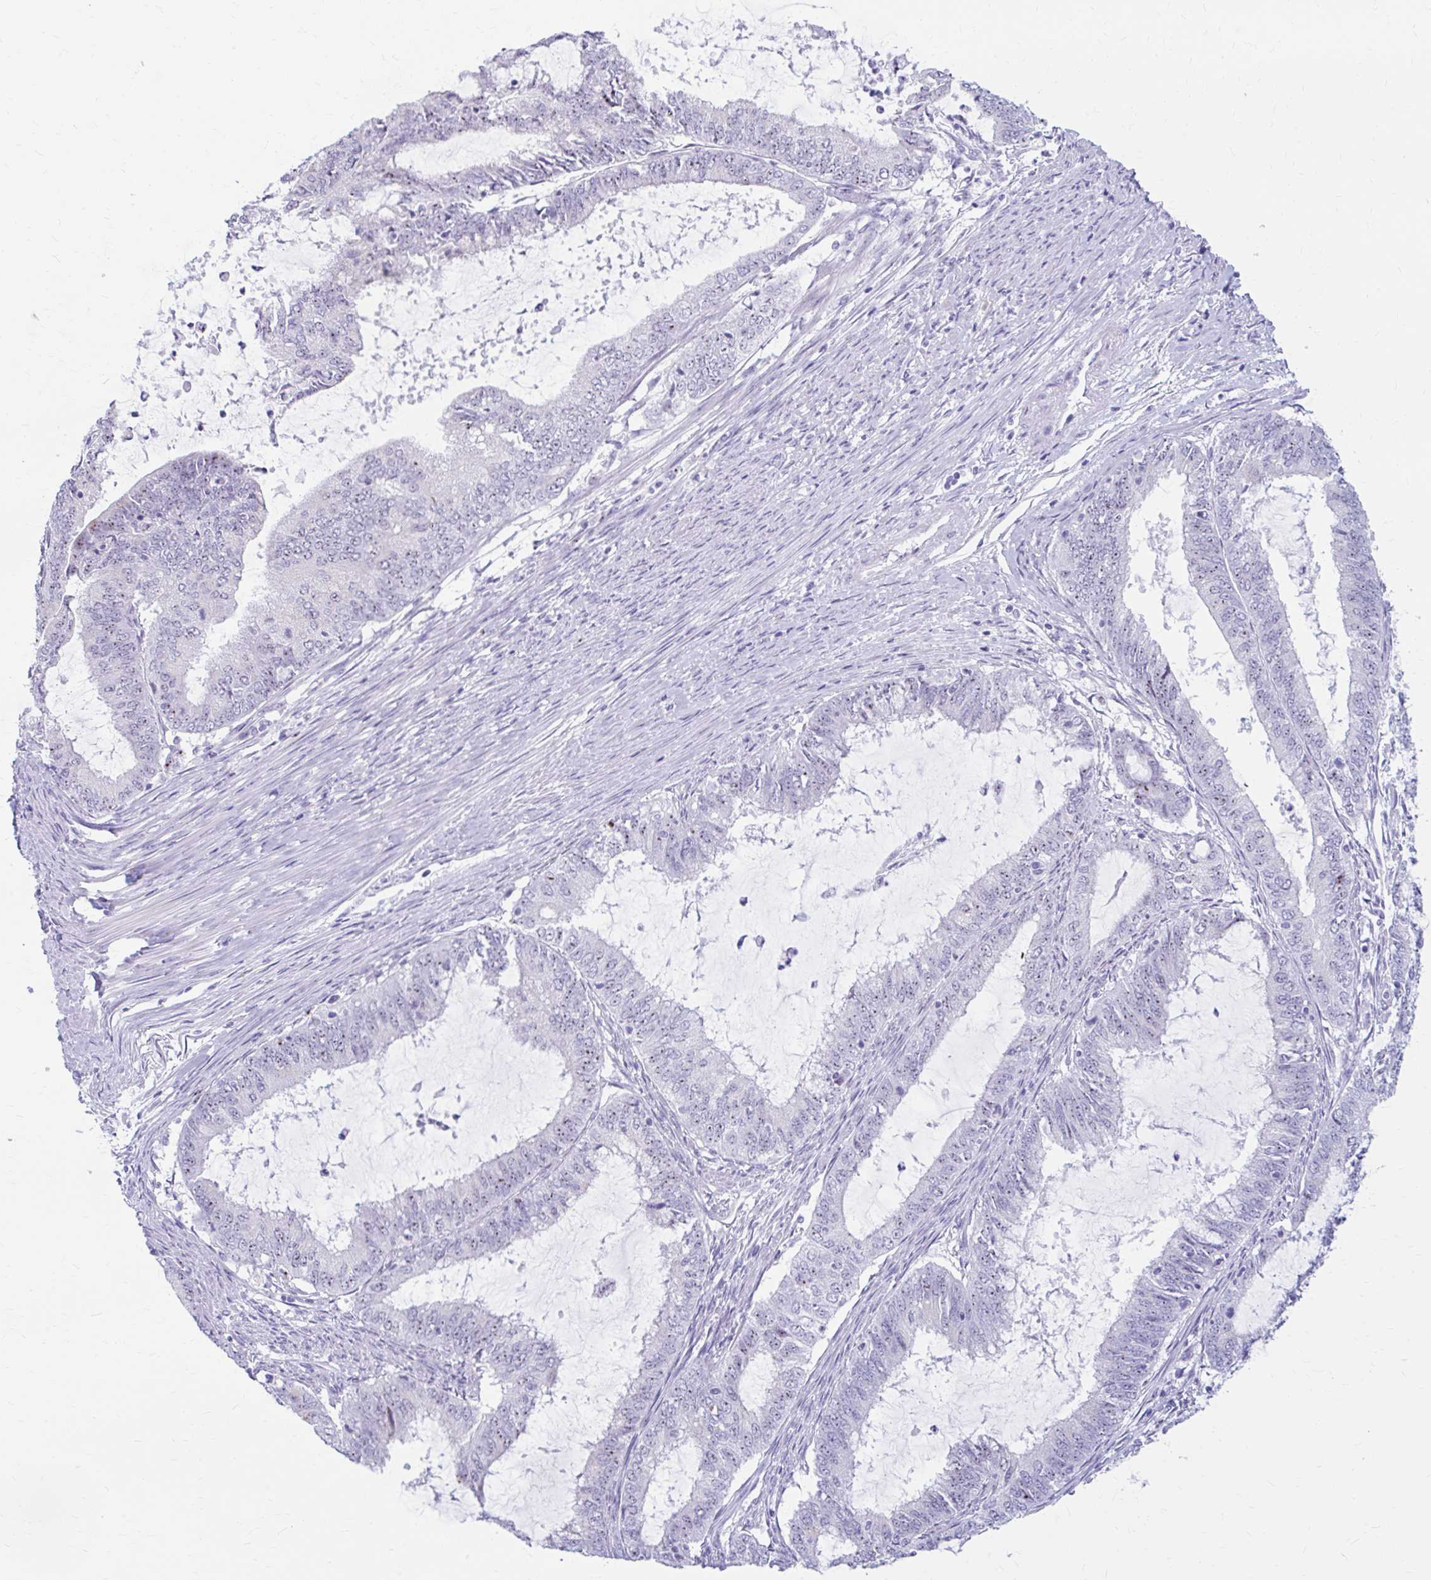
{"staining": {"intensity": "weak", "quantity": "<25%", "location": "nuclear"}, "tissue": "endometrial cancer", "cell_type": "Tumor cells", "image_type": "cancer", "snomed": [{"axis": "morphology", "description": "Adenocarcinoma, NOS"}, {"axis": "topography", "description": "Endometrium"}], "caption": "DAB immunohistochemical staining of endometrial cancer (adenocarcinoma) shows no significant expression in tumor cells.", "gene": "FTSJ3", "patient": {"sex": "female", "age": 51}}